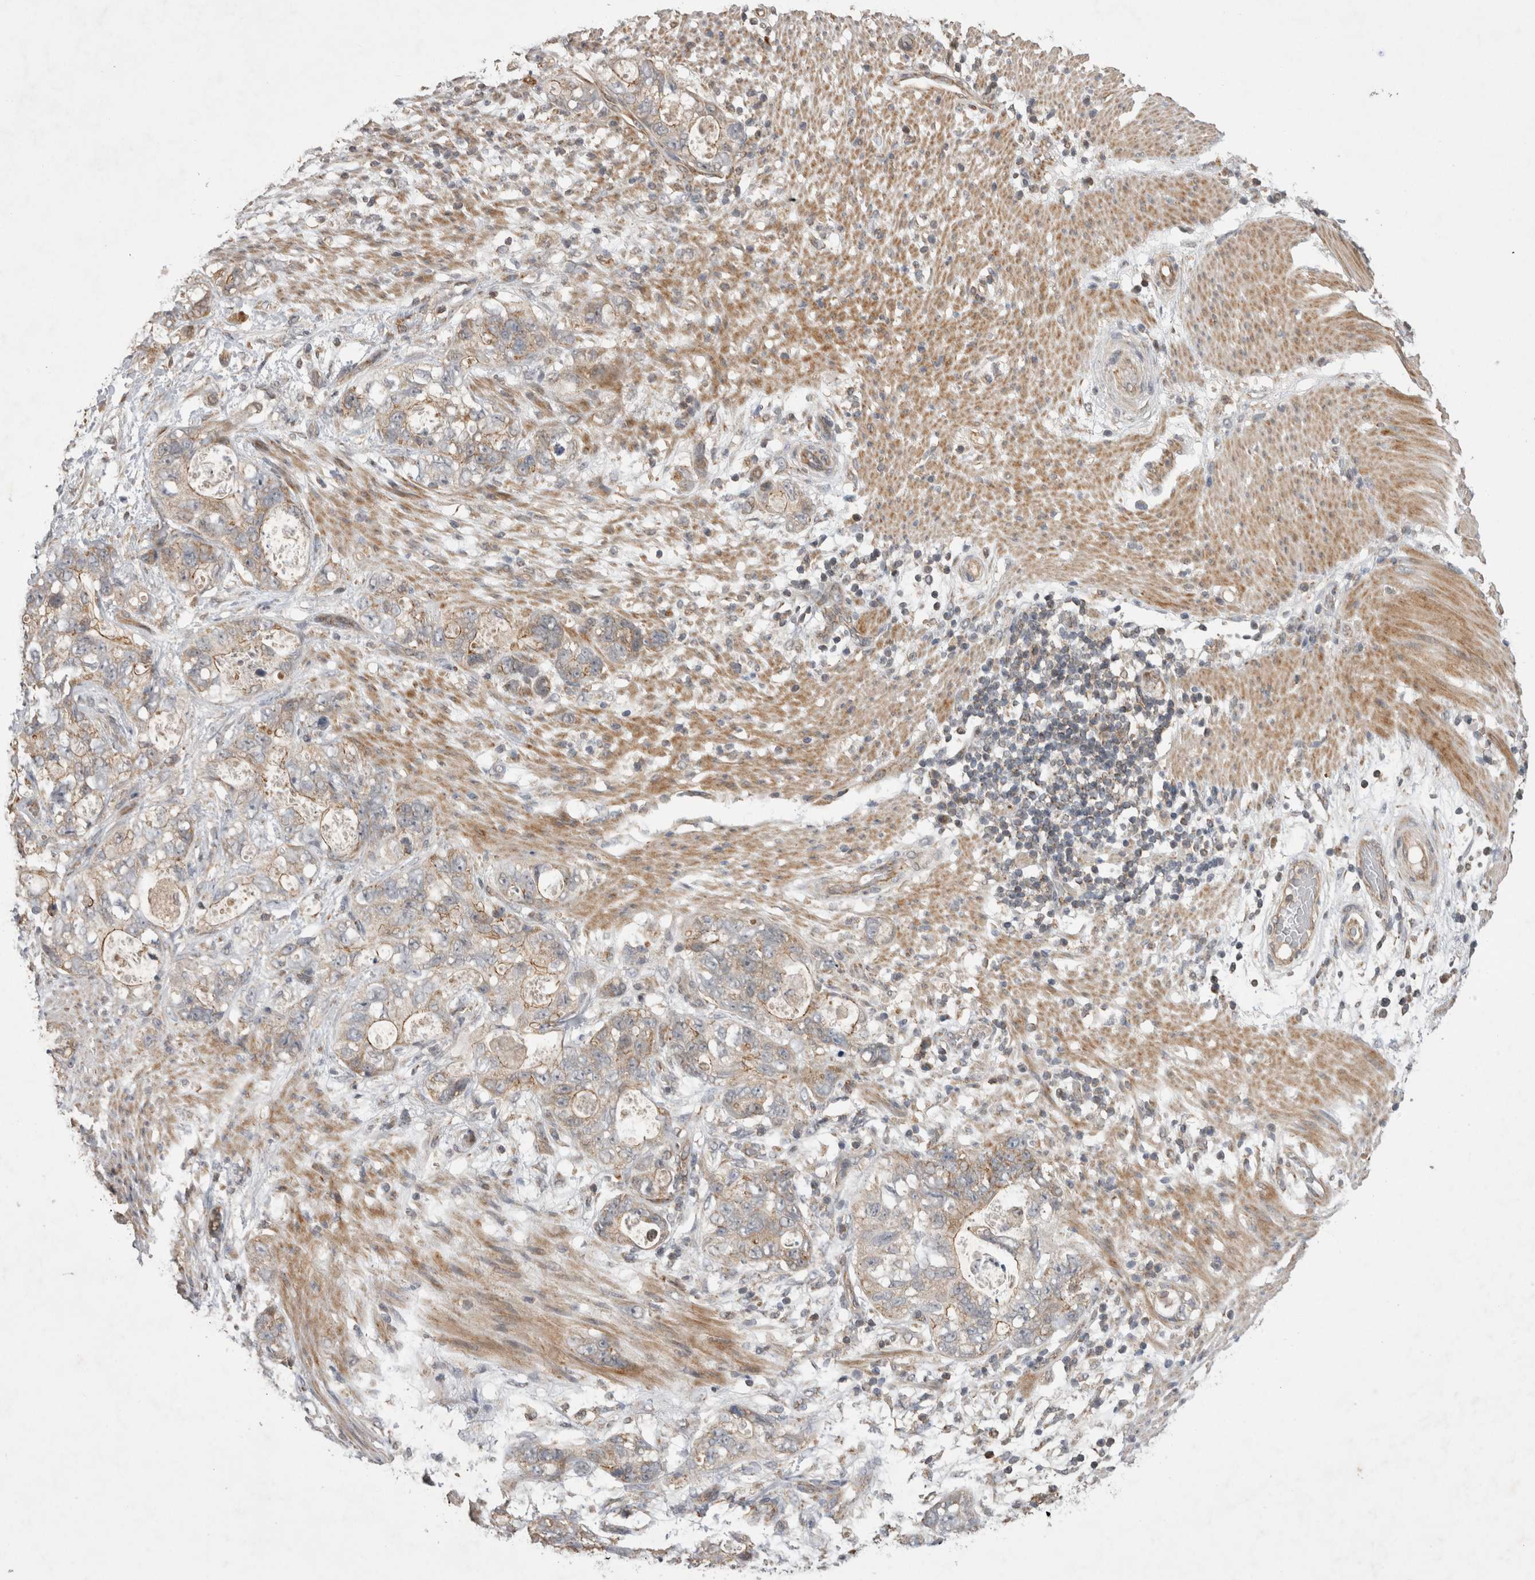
{"staining": {"intensity": "weak", "quantity": ">75%", "location": "cytoplasmic/membranous"}, "tissue": "stomach cancer", "cell_type": "Tumor cells", "image_type": "cancer", "snomed": [{"axis": "morphology", "description": "Normal tissue, NOS"}, {"axis": "morphology", "description": "Adenocarcinoma, NOS"}, {"axis": "topography", "description": "Stomach"}], "caption": "Adenocarcinoma (stomach) stained with a brown dye shows weak cytoplasmic/membranous positive staining in approximately >75% of tumor cells.", "gene": "KCNIP1", "patient": {"sex": "female", "age": 89}}